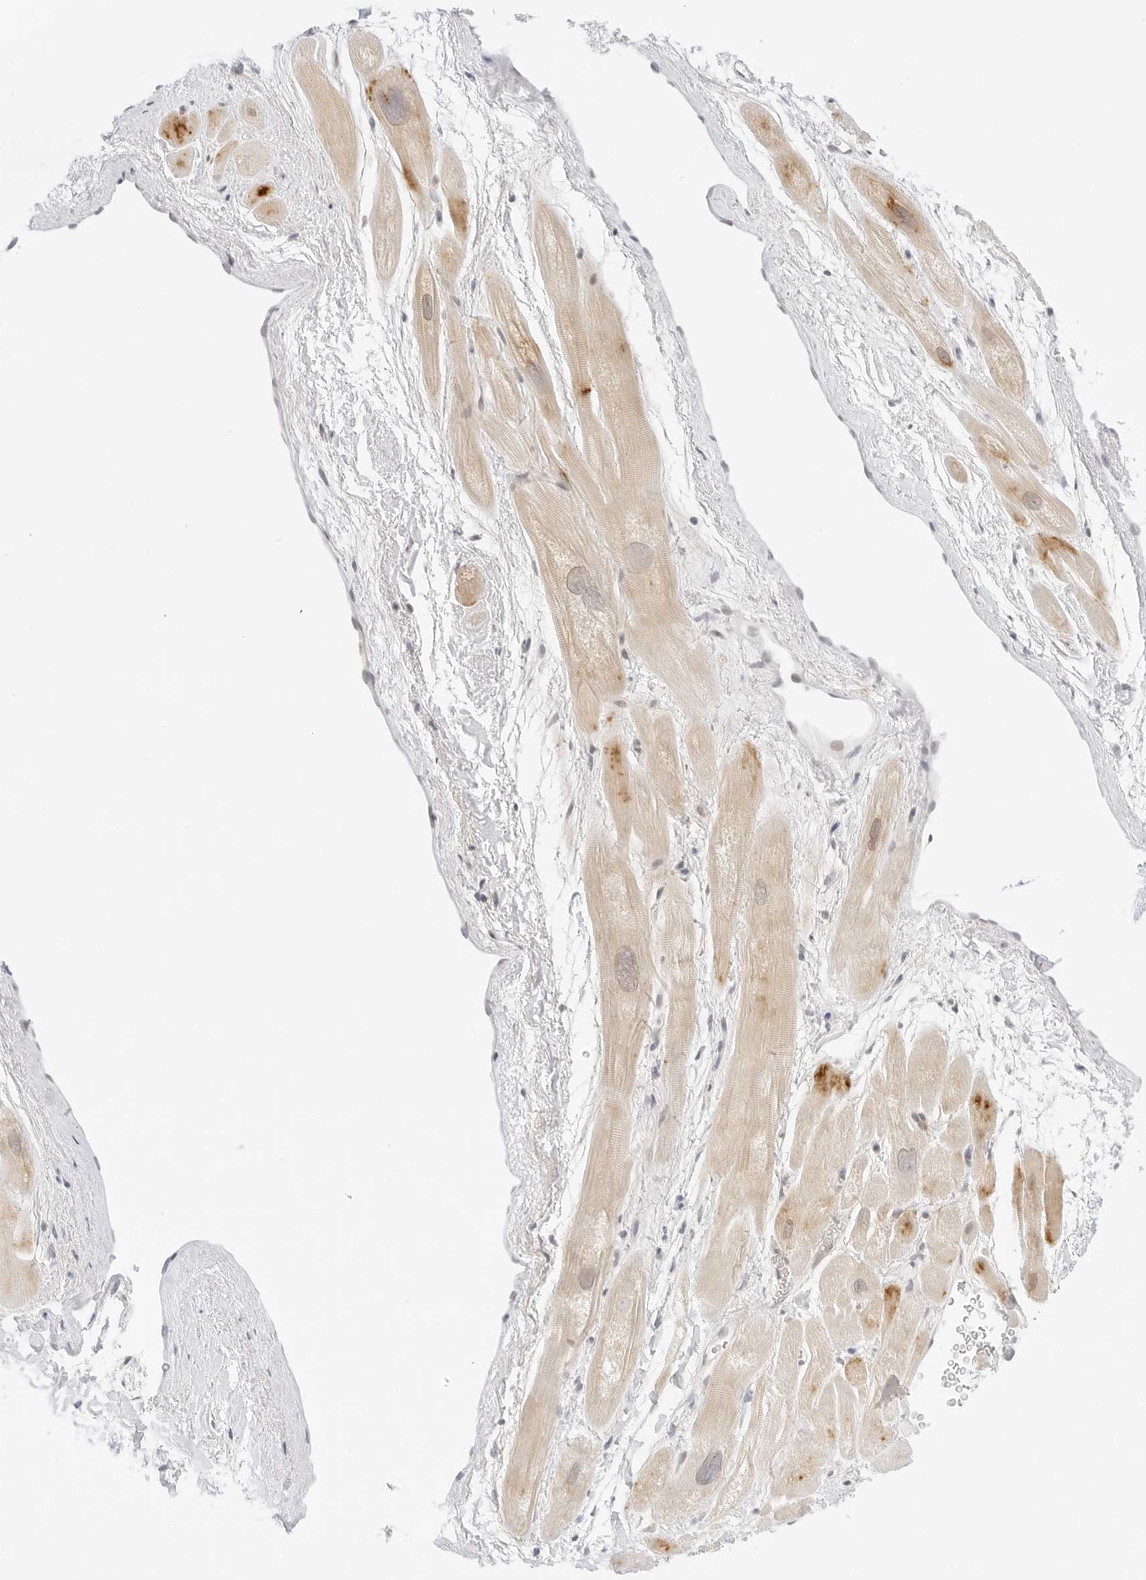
{"staining": {"intensity": "weak", "quantity": "25%-75%", "location": "cytoplasmic/membranous"}, "tissue": "heart muscle", "cell_type": "Cardiomyocytes", "image_type": "normal", "snomed": [{"axis": "morphology", "description": "Normal tissue, NOS"}, {"axis": "topography", "description": "Heart"}], "caption": "Immunohistochemical staining of normal heart muscle exhibits 25%-75% levels of weak cytoplasmic/membranous protein staining in approximately 25%-75% of cardiomyocytes.", "gene": "POLR3C", "patient": {"sex": "male", "age": 49}}